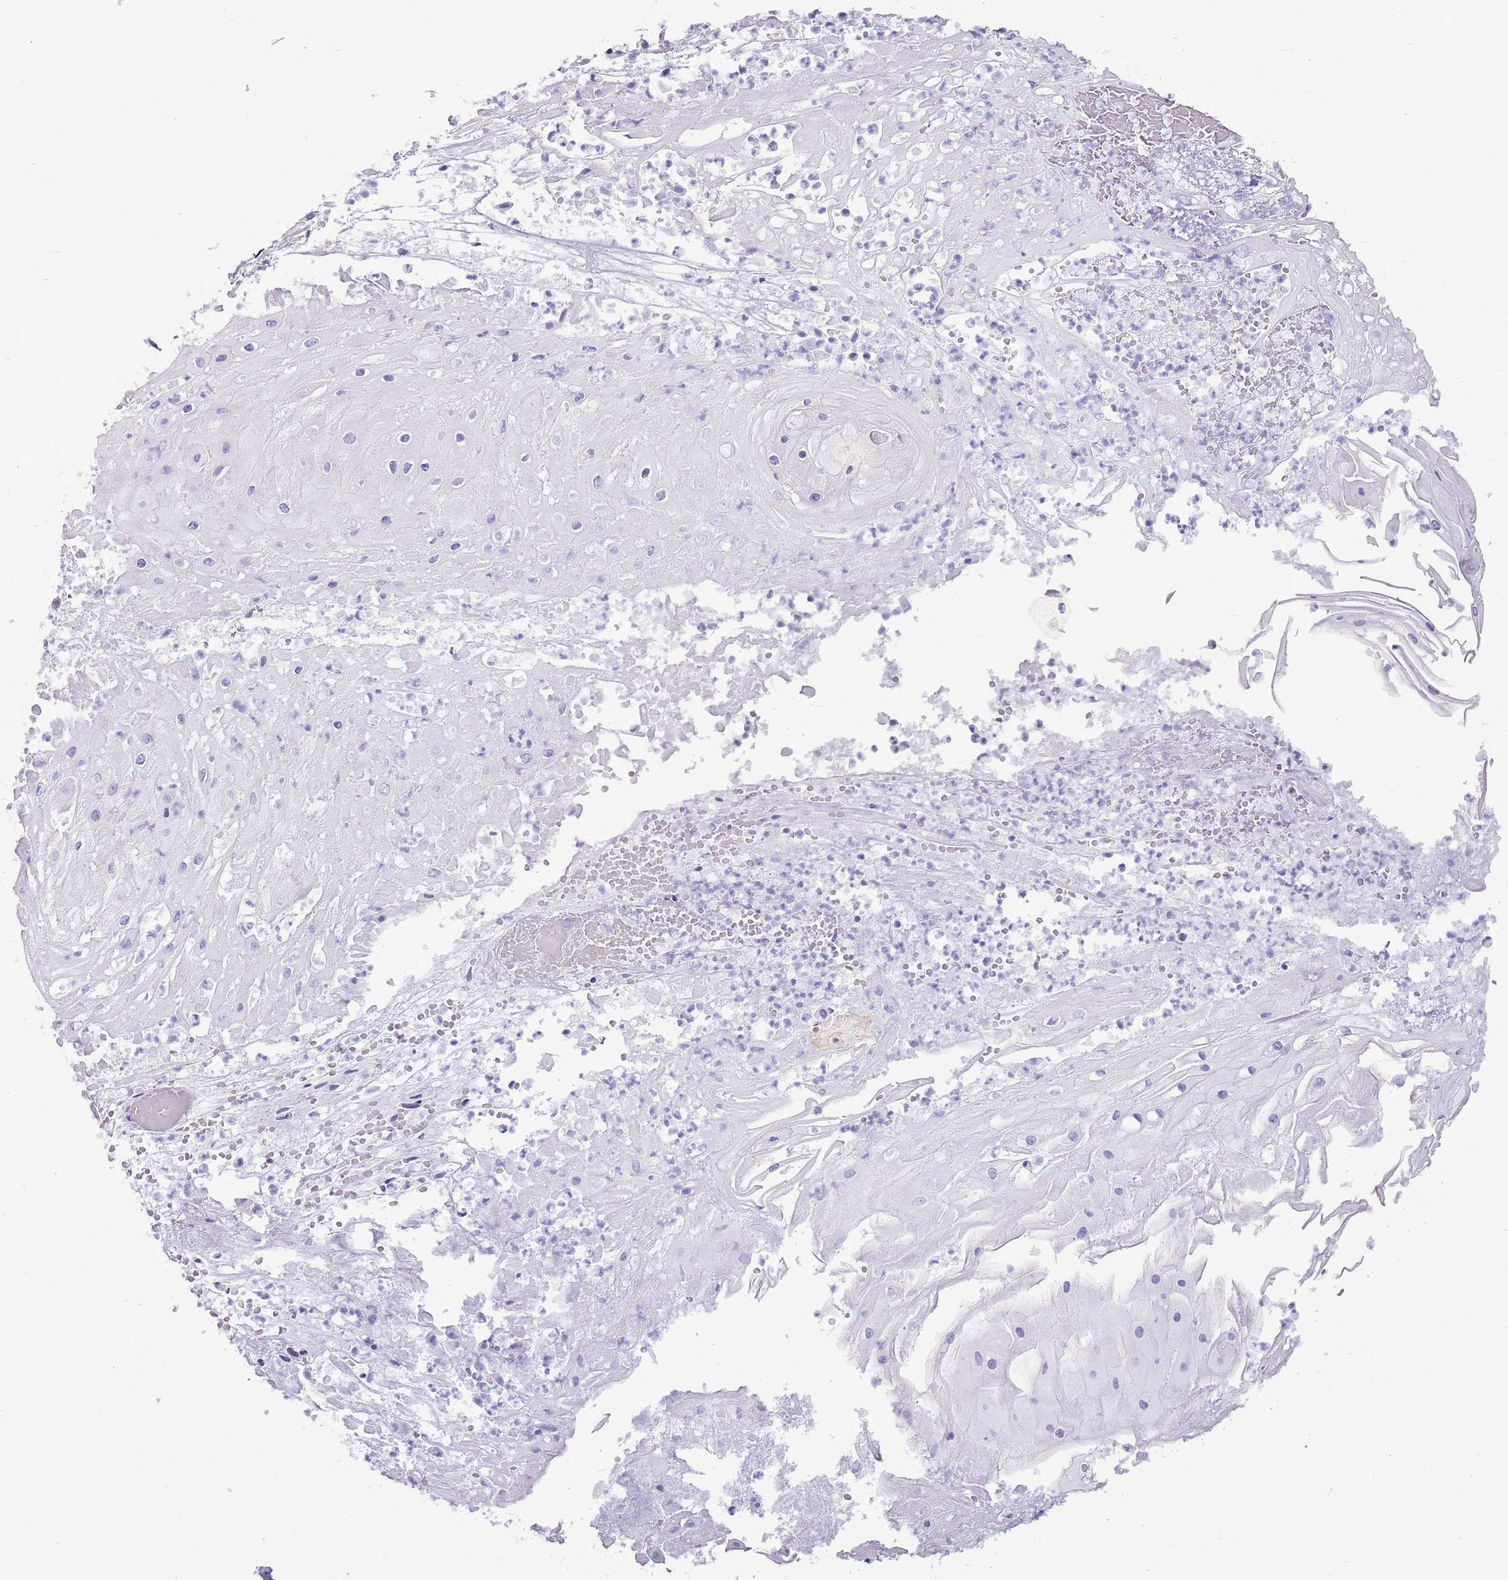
{"staining": {"intensity": "negative", "quantity": "none", "location": "none"}, "tissue": "skin cancer", "cell_type": "Tumor cells", "image_type": "cancer", "snomed": [{"axis": "morphology", "description": "Squamous cell carcinoma, NOS"}, {"axis": "topography", "description": "Skin"}], "caption": "An immunohistochemistry (IHC) histopathology image of skin cancer (squamous cell carcinoma) is shown. There is no staining in tumor cells of skin cancer (squamous cell carcinoma). (Brightfield microscopy of DAB immunohistochemistry (IHC) at high magnification).", "gene": "ASIP", "patient": {"sex": "male", "age": 70}}